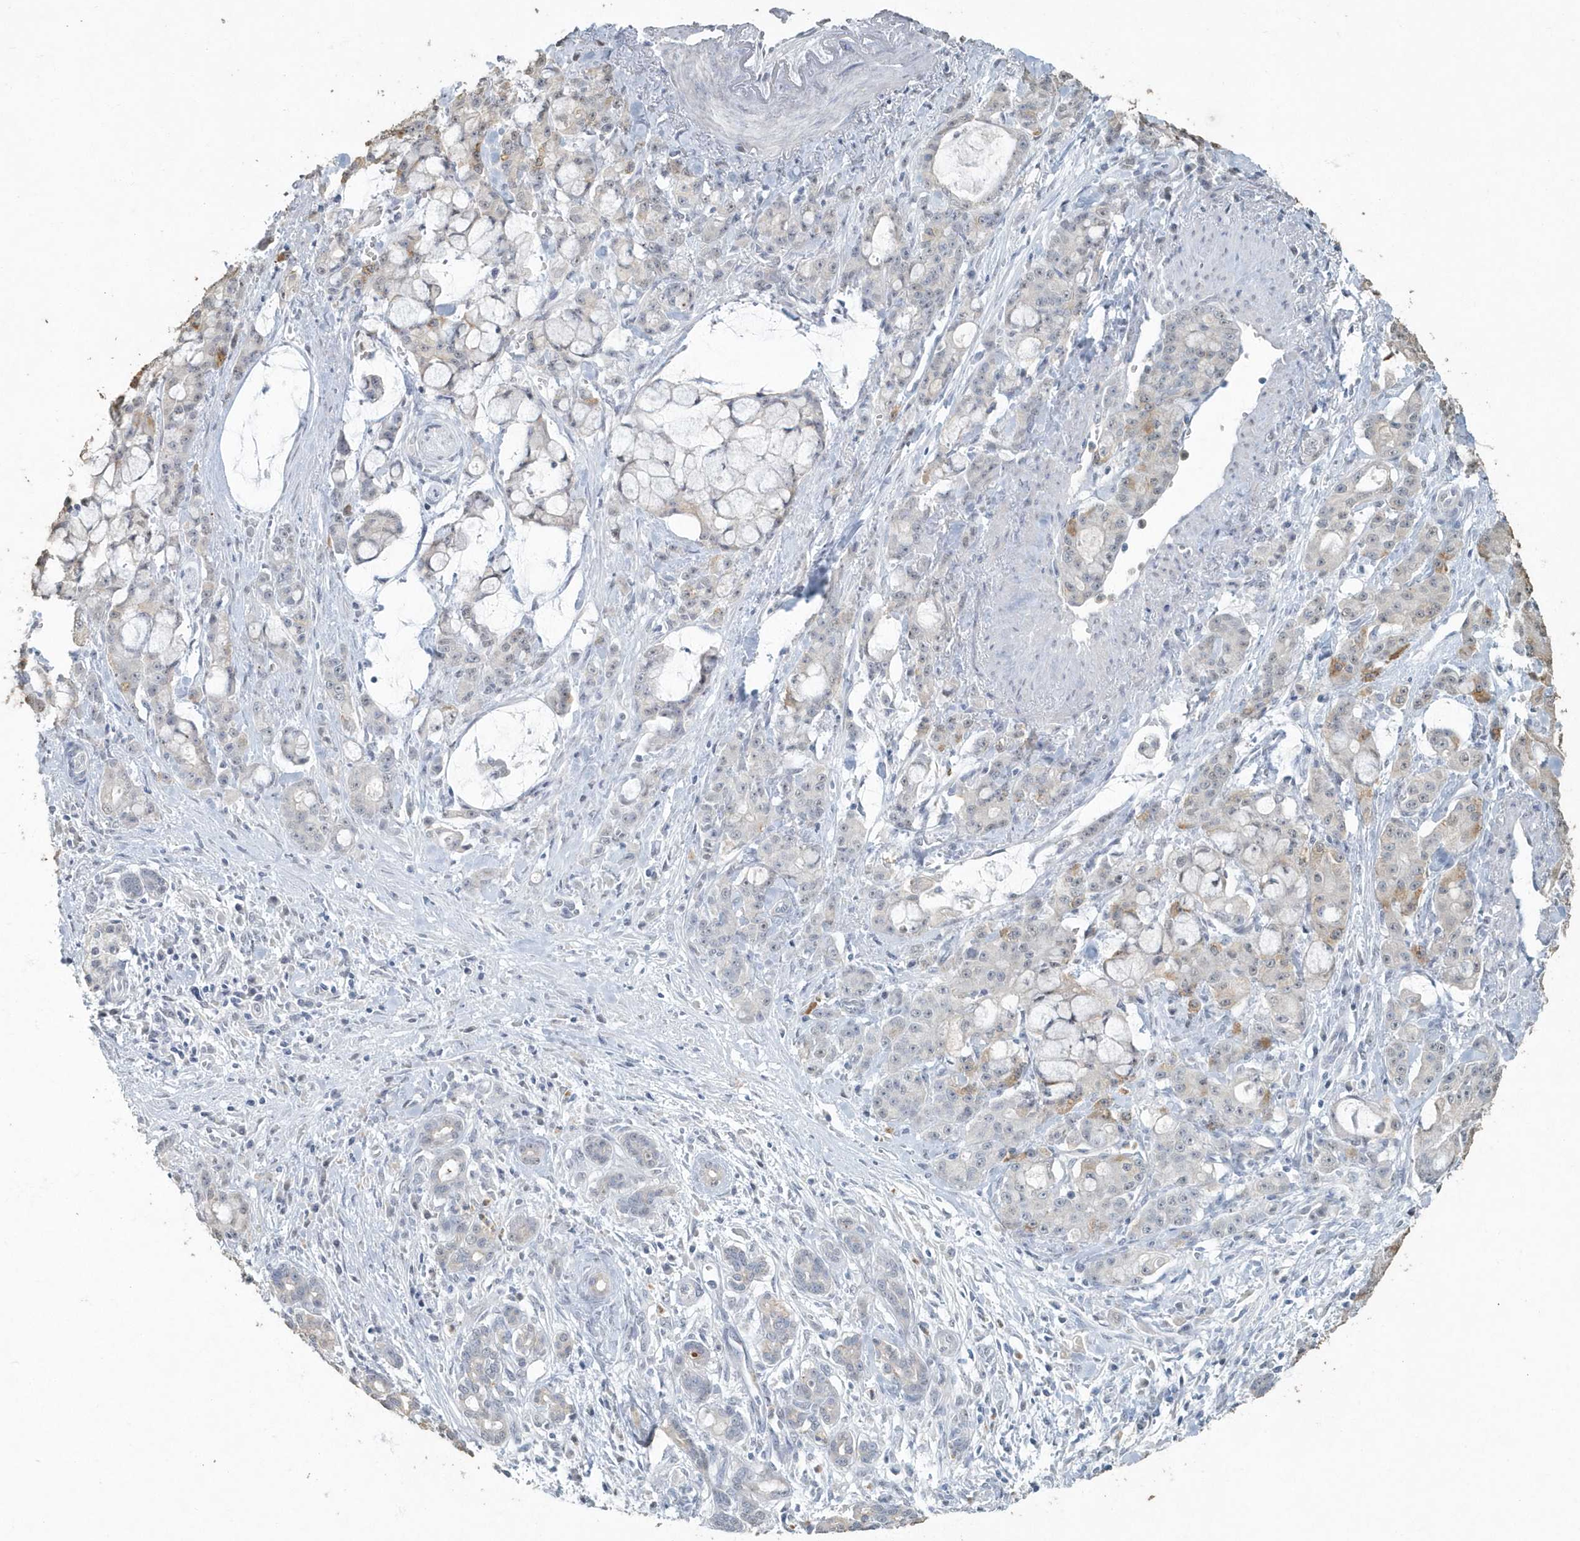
{"staining": {"intensity": "weak", "quantity": "<25%", "location": "cytoplasmic/membranous"}, "tissue": "pancreatic cancer", "cell_type": "Tumor cells", "image_type": "cancer", "snomed": [{"axis": "morphology", "description": "Adenocarcinoma, NOS"}, {"axis": "topography", "description": "Pancreas"}], "caption": "An immunohistochemistry photomicrograph of pancreatic cancer is shown. There is no staining in tumor cells of pancreatic cancer.", "gene": "MYOT", "patient": {"sex": "female", "age": 73}}